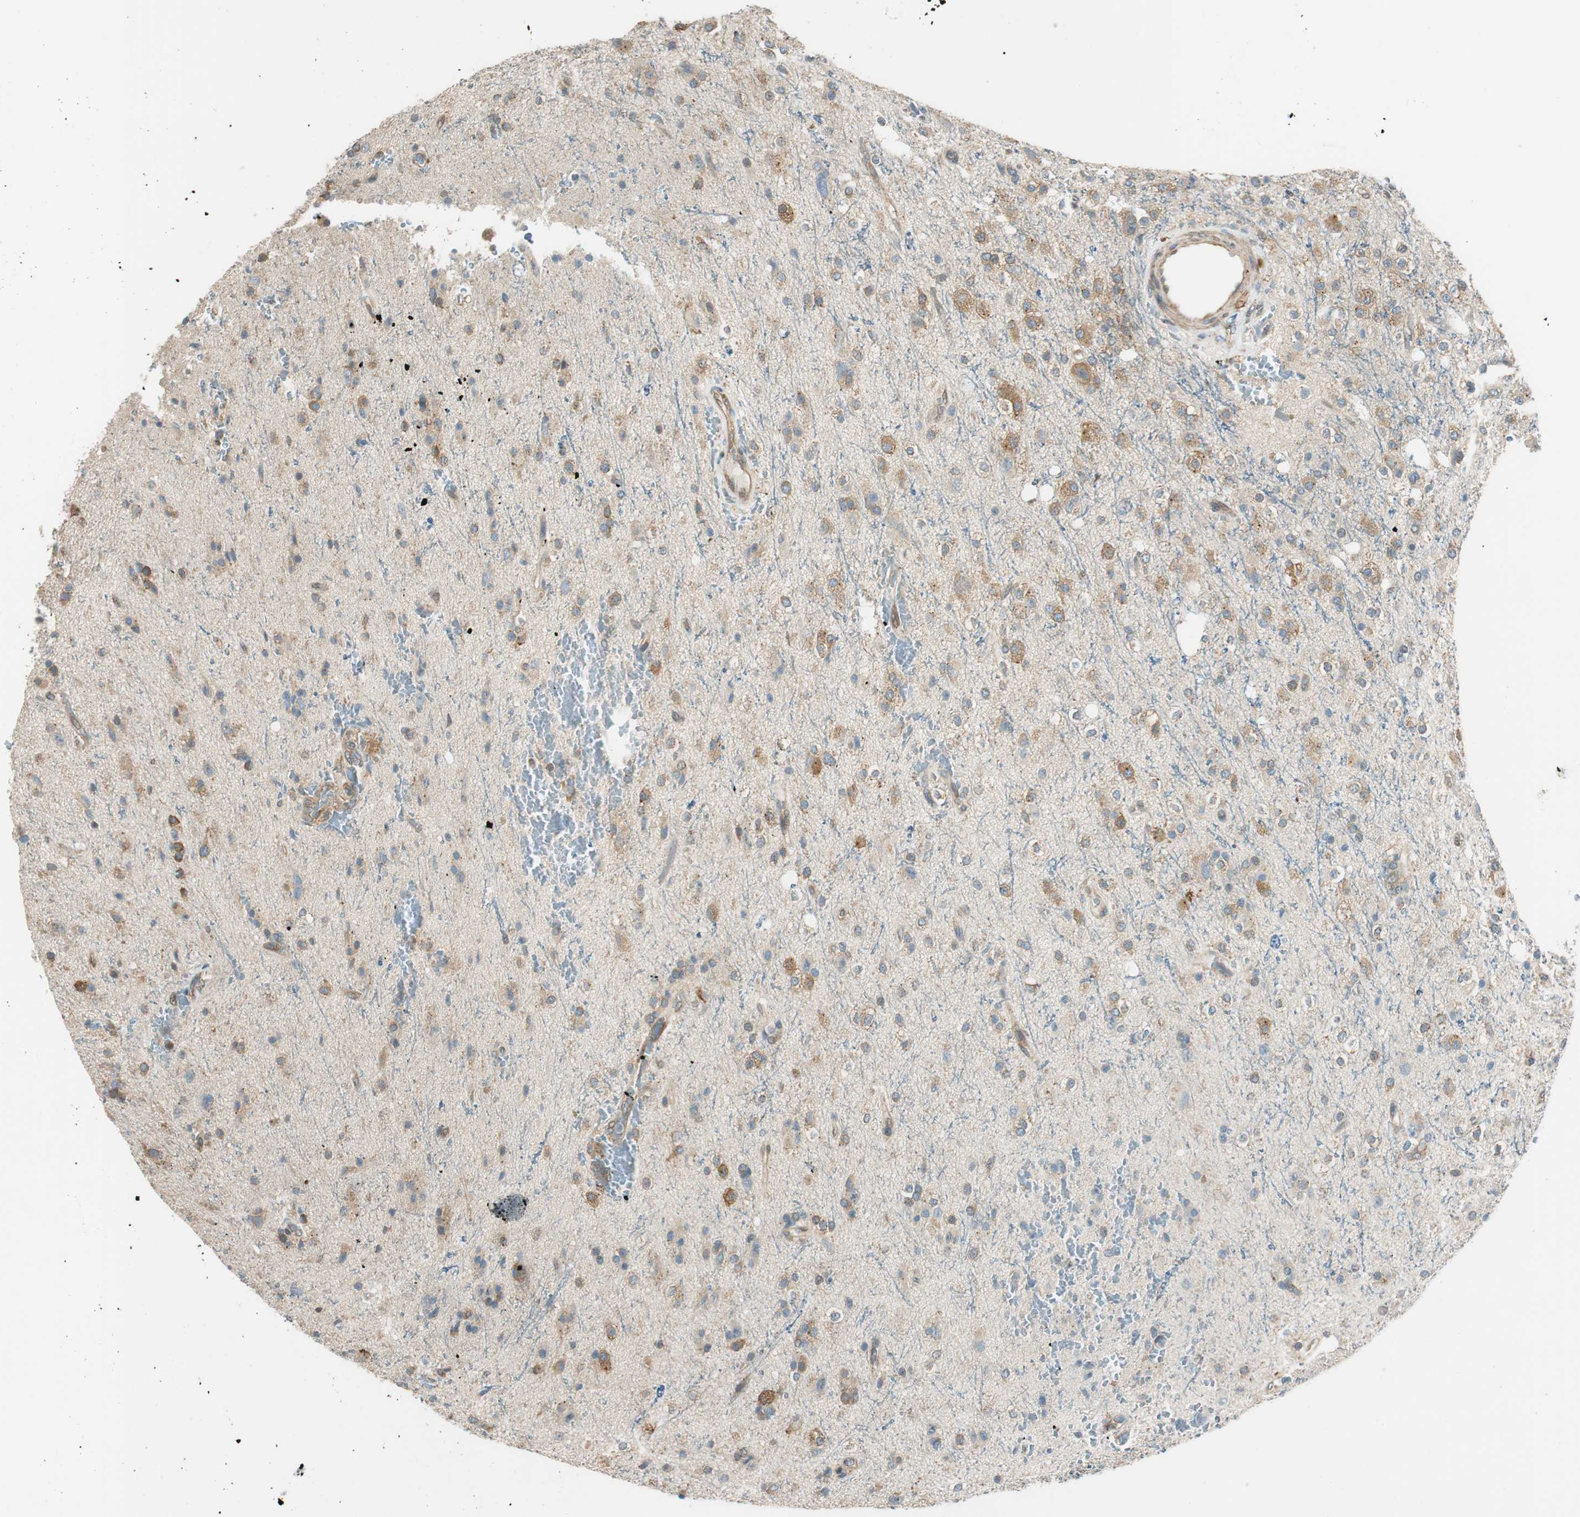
{"staining": {"intensity": "moderate", "quantity": ">75%", "location": "cytoplasmic/membranous"}, "tissue": "glioma", "cell_type": "Tumor cells", "image_type": "cancer", "snomed": [{"axis": "morphology", "description": "Glioma, malignant, High grade"}, {"axis": "topography", "description": "Brain"}], "caption": "The immunohistochemical stain labels moderate cytoplasmic/membranous staining in tumor cells of malignant high-grade glioma tissue. (brown staining indicates protein expression, while blue staining denotes nuclei).", "gene": "PI4K2B", "patient": {"sex": "male", "age": 47}}